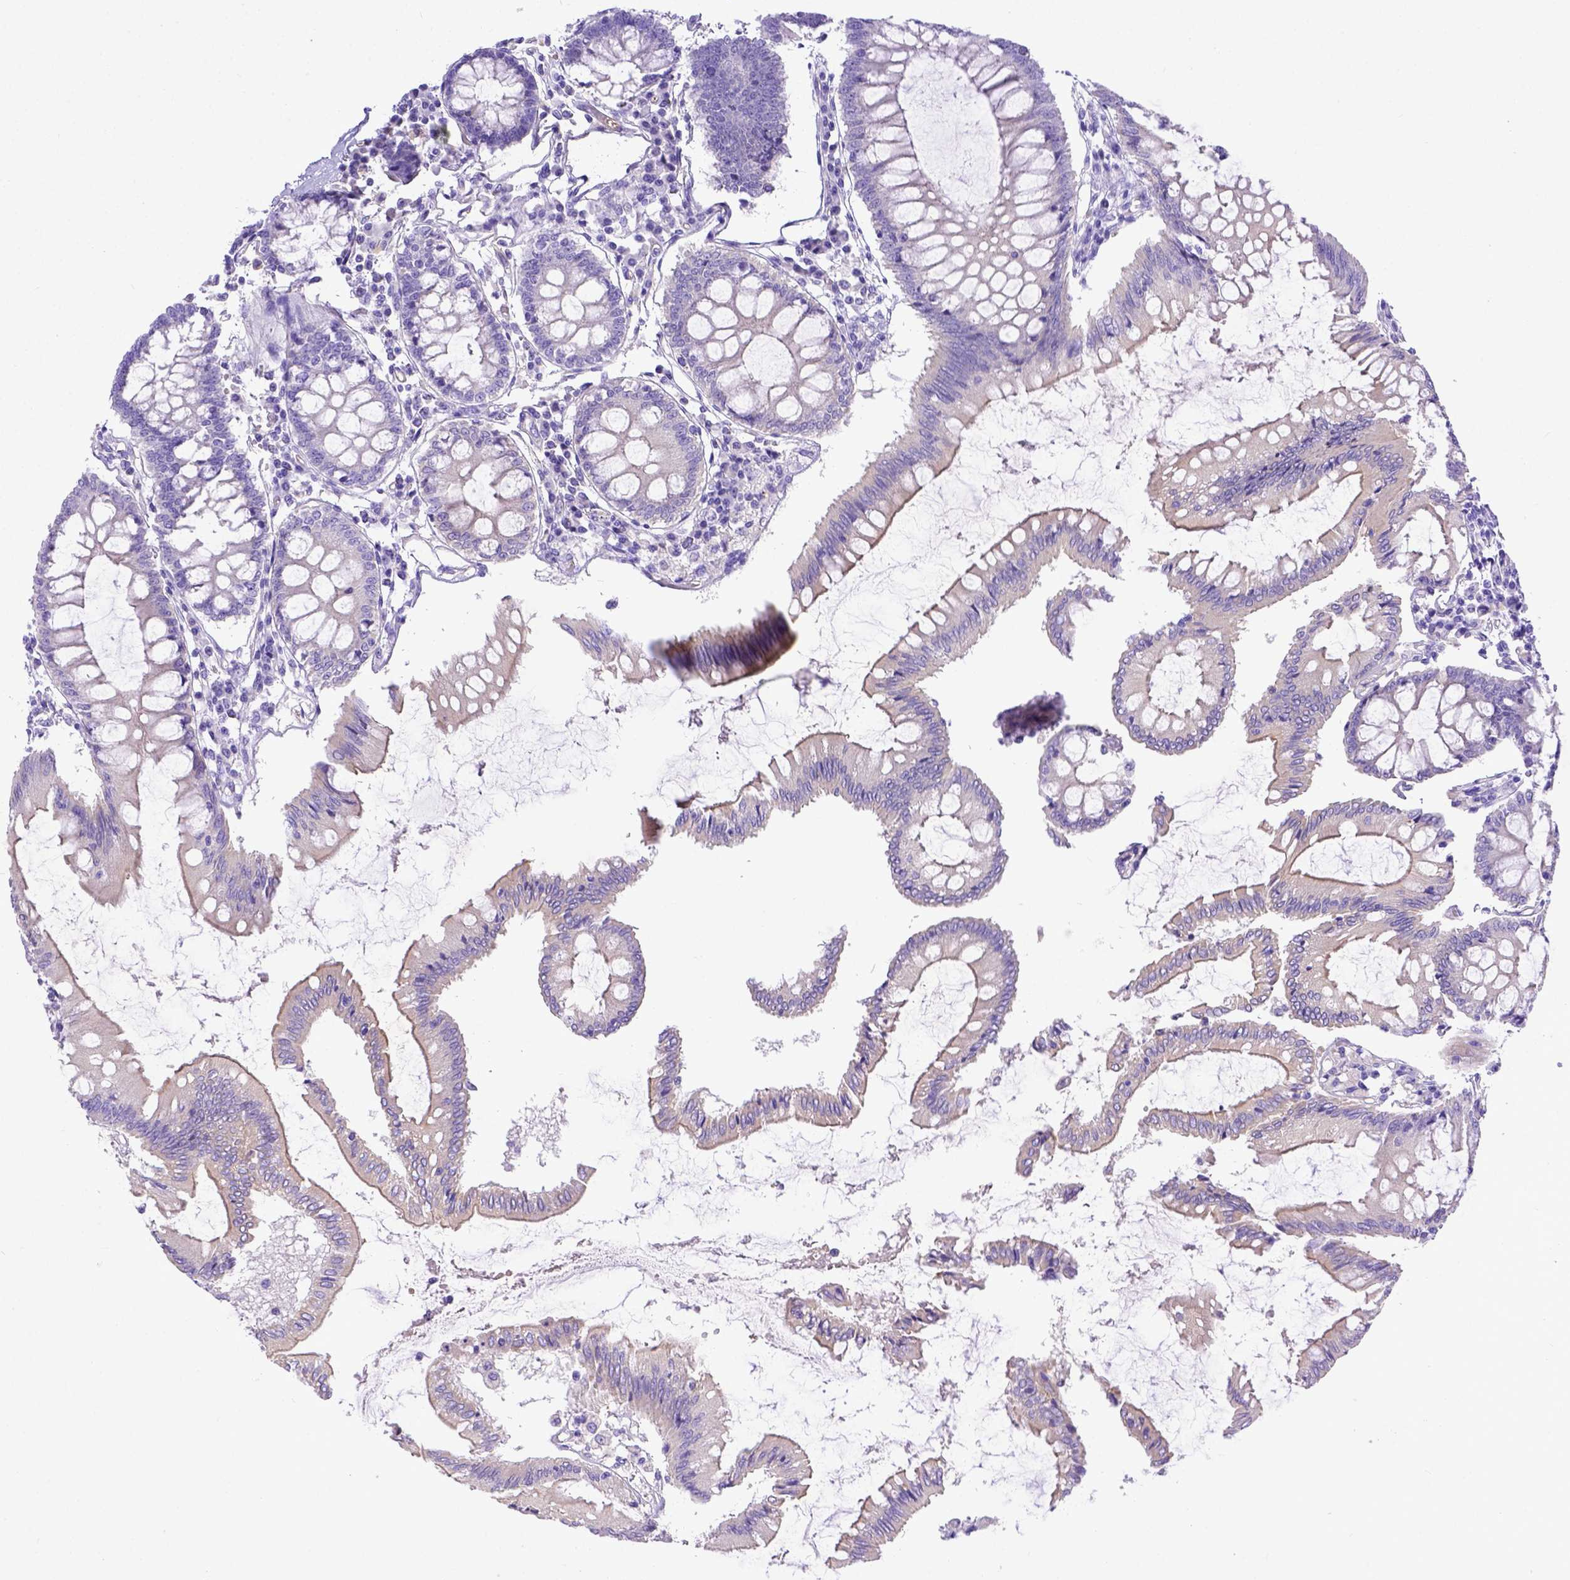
{"staining": {"intensity": "negative", "quantity": "none", "location": "none"}, "tissue": "colon", "cell_type": "Endothelial cells", "image_type": "normal", "snomed": [{"axis": "morphology", "description": "Normal tissue, NOS"}, {"axis": "morphology", "description": "Adenocarcinoma, NOS"}, {"axis": "topography", "description": "Colon"}], "caption": "A high-resolution micrograph shows IHC staining of normal colon, which shows no significant expression in endothelial cells.", "gene": "LRRC18", "patient": {"sex": "male", "age": 83}}